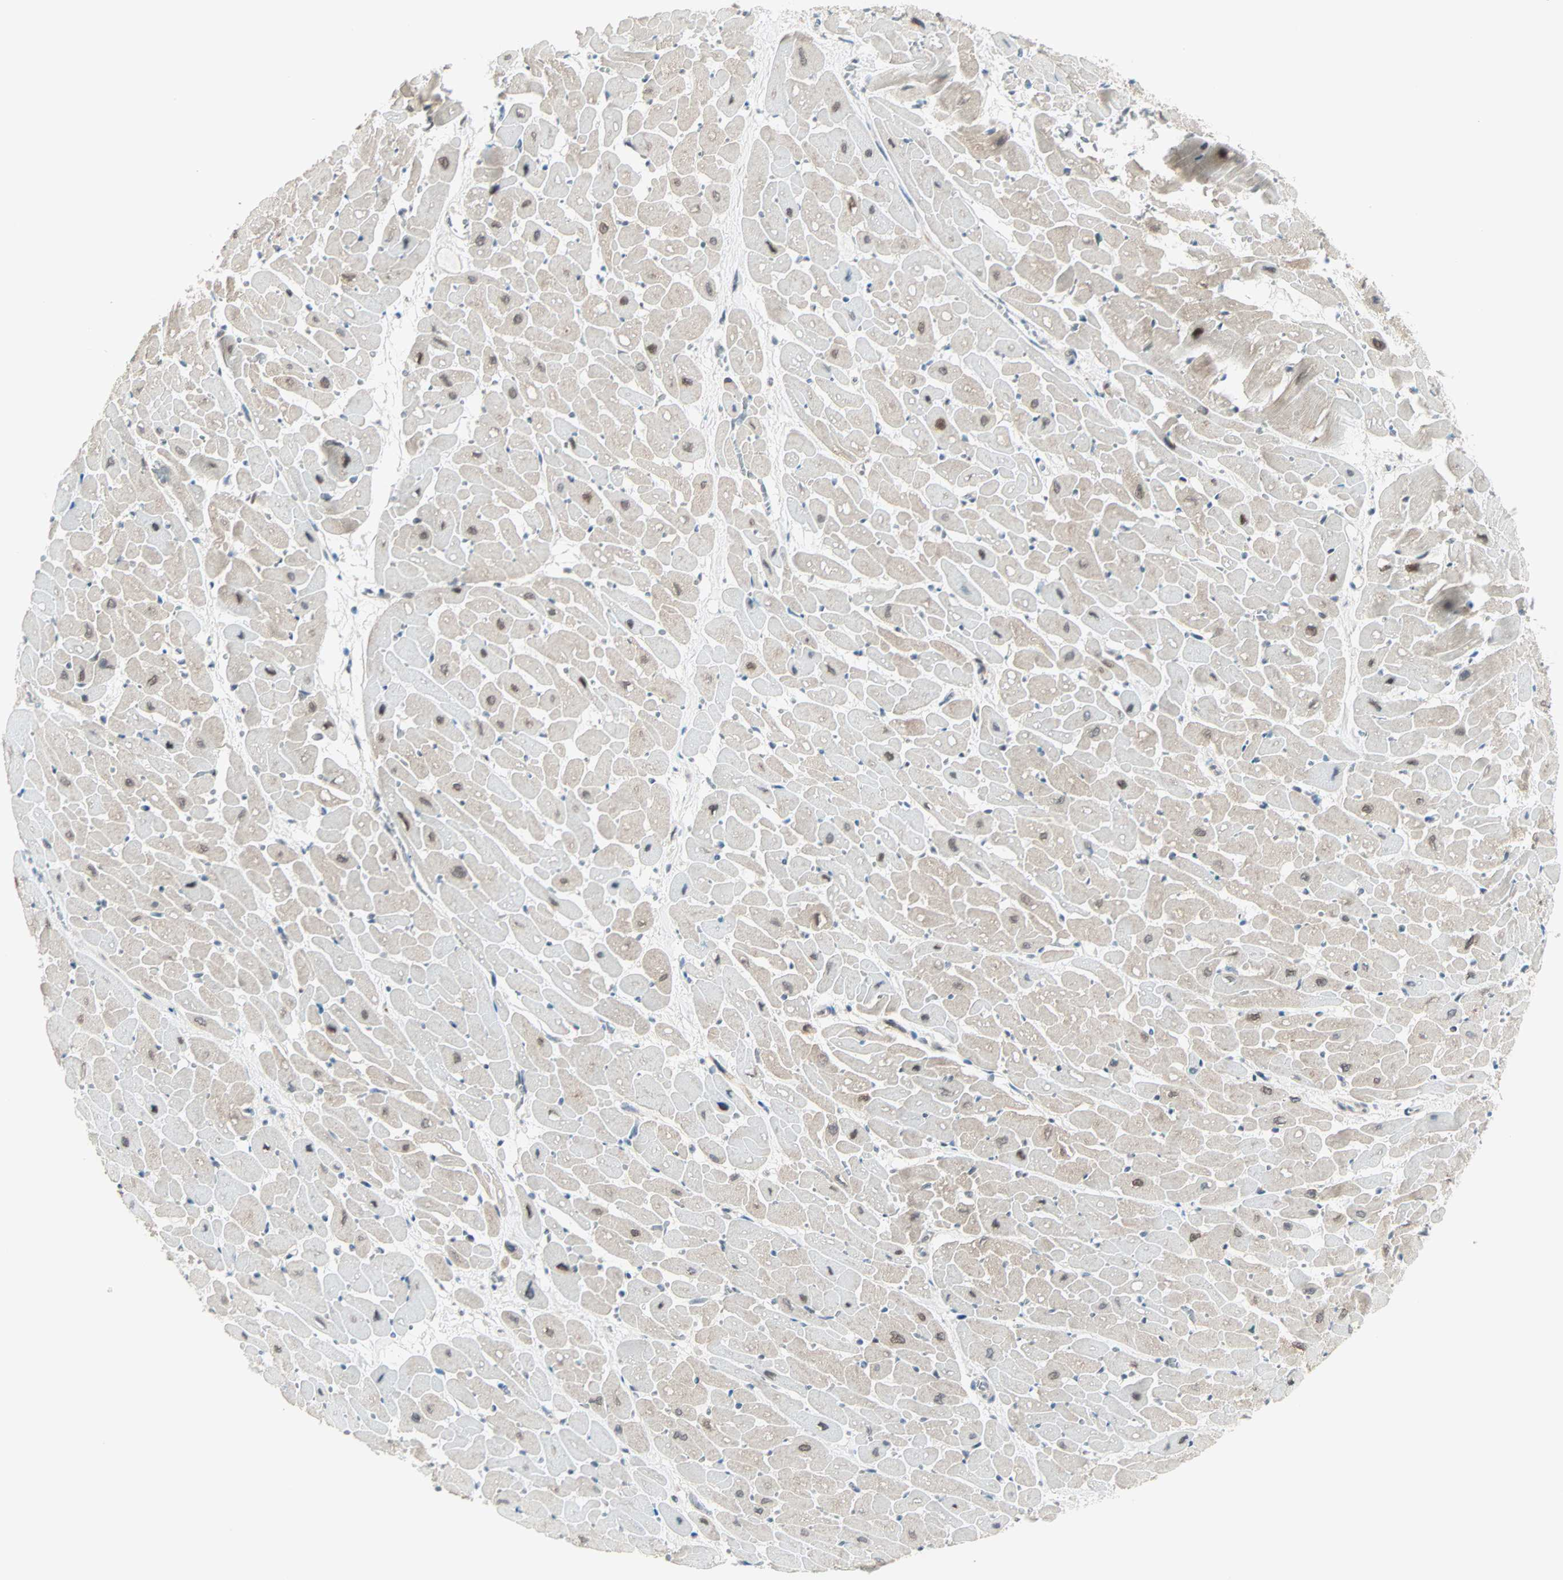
{"staining": {"intensity": "weak", "quantity": "25%-75%", "location": "cytoplasmic/membranous,nuclear"}, "tissue": "heart muscle", "cell_type": "Cardiomyocytes", "image_type": "normal", "snomed": [{"axis": "morphology", "description": "Normal tissue, NOS"}, {"axis": "topography", "description": "Heart"}], "caption": "A brown stain highlights weak cytoplasmic/membranous,nuclear positivity of a protein in cardiomyocytes of unremarkable human heart muscle.", "gene": "CBX4", "patient": {"sex": "male", "age": 45}}